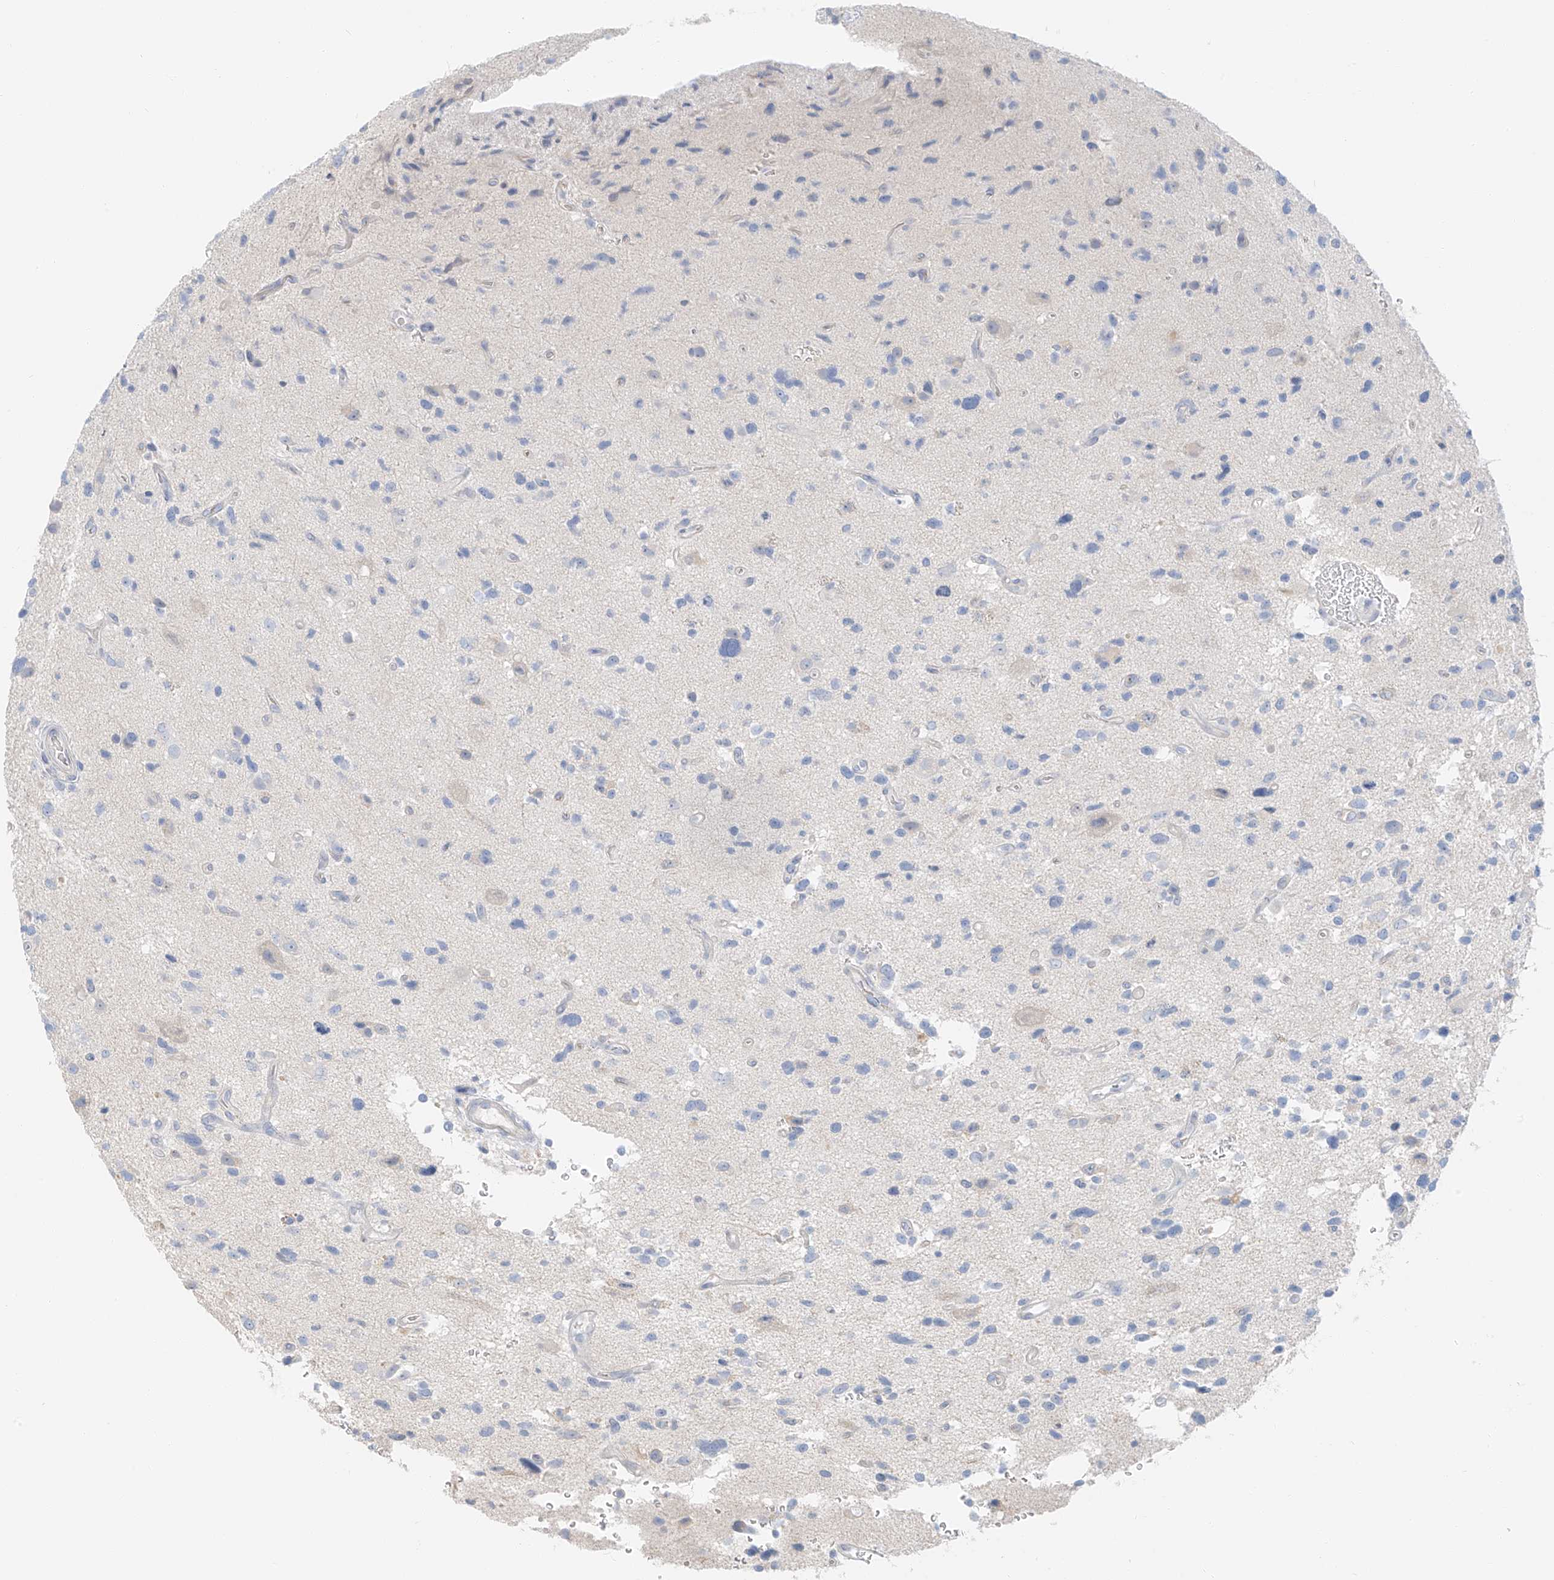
{"staining": {"intensity": "negative", "quantity": "none", "location": "none"}, "tissue": "glioma", "cell_type": "Tumor cells", "image_type": "cancer", "snomed": [{"axis": "morphology", "description": "Glioma, malignant, High grade"}, {"axis": "topography", "description": "Brain"}], "caption": "Human glioma stained for a protein using IHC reveals no staining in tumor cells.", "gene": "PGC", "patient": {"sex": "male", "age": 33}}